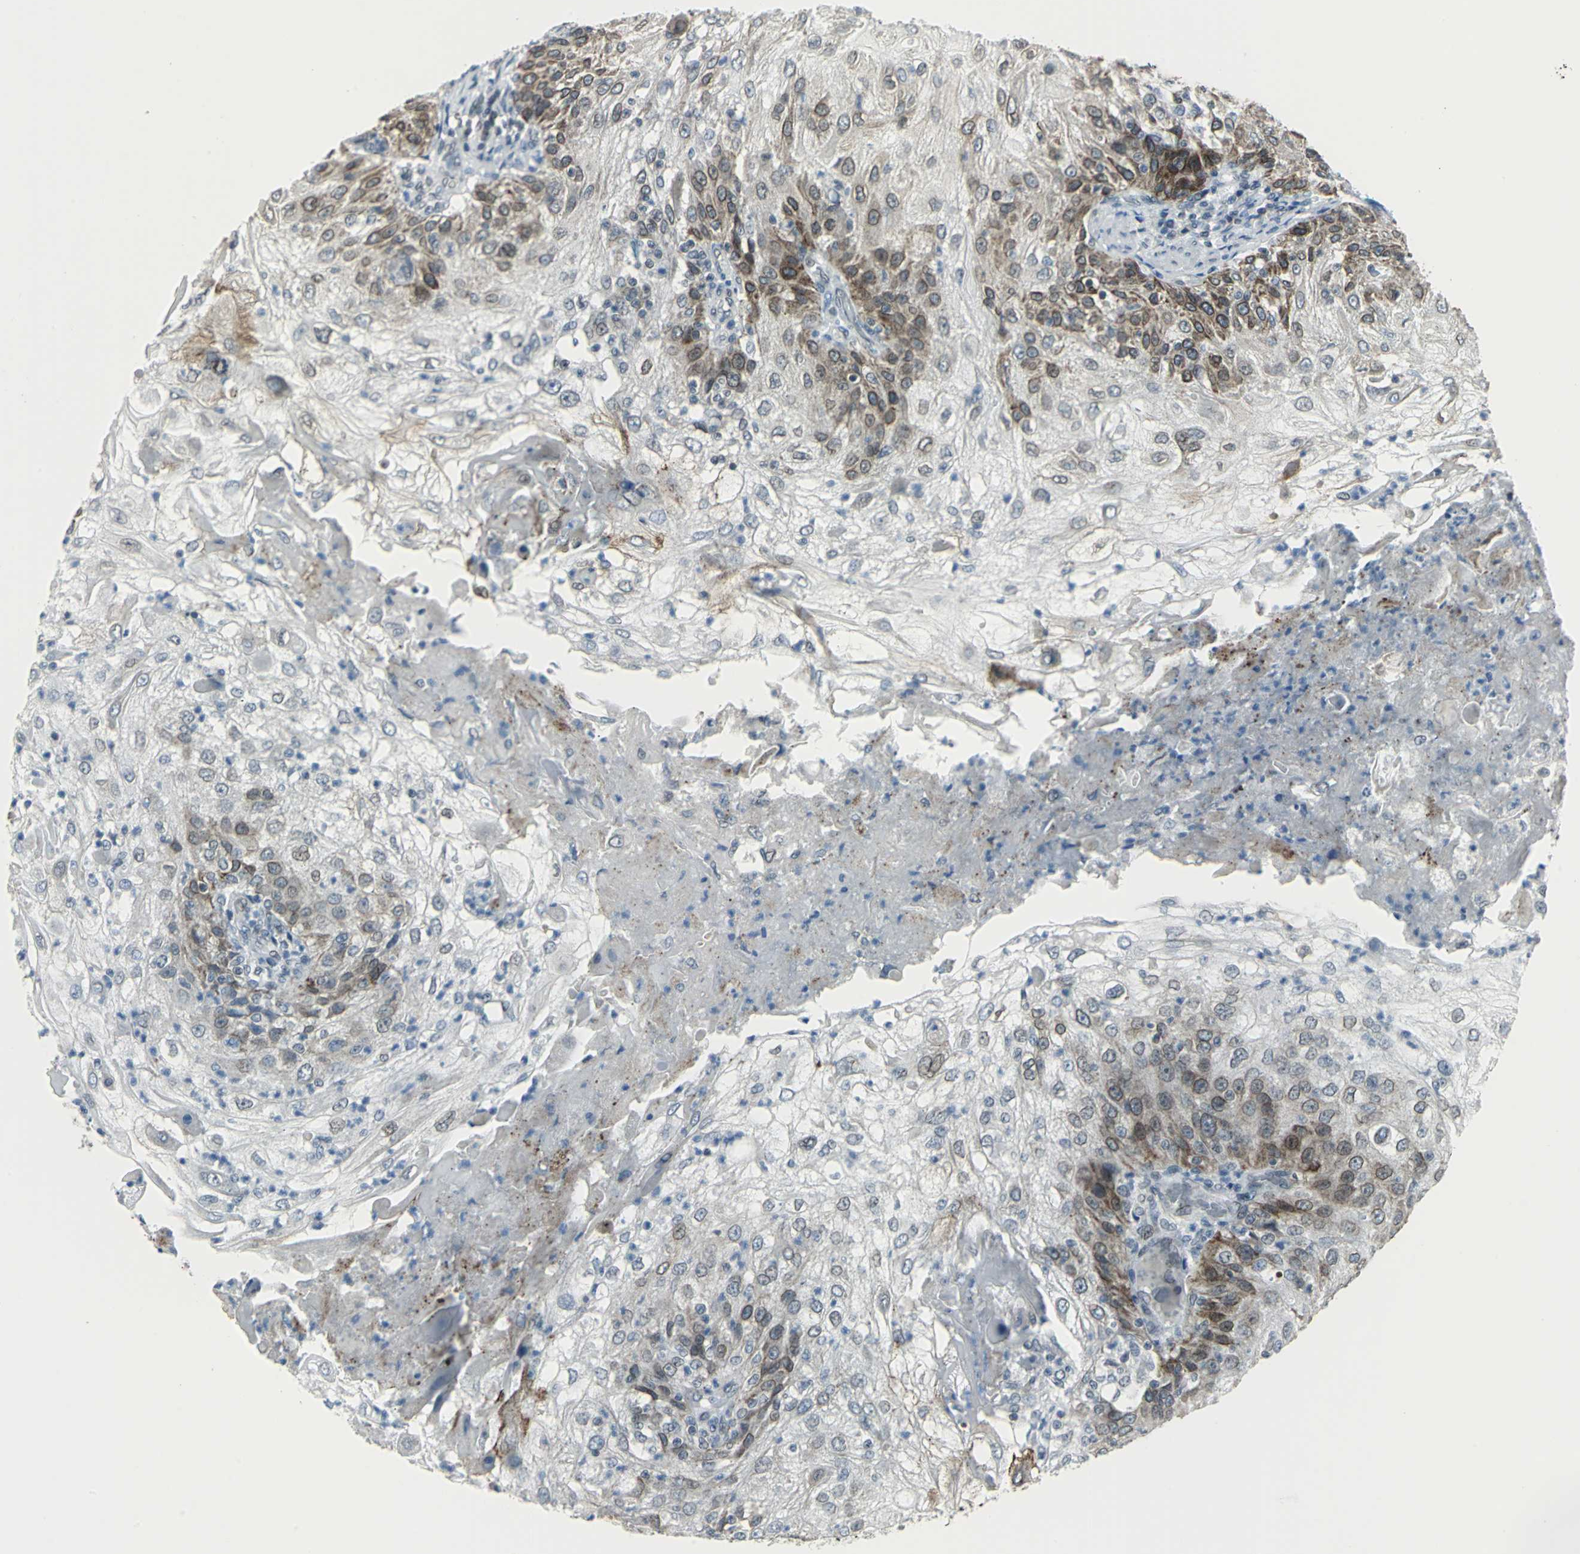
{"staining": {"intensity": "strong", "quantity": "25%-75%", "location": "cytoplasmic/membranous,nuclear"}, "tissue": "skin cancer", "cell_type": "Tumor cells", "image_type": "cancer", "snomed": [{"axis": "morphology", "description": "Normal tissue, NOS"}, {"axis": "morphology", "description": "Squamous cell carcinoma, NOS"}, {"axis": "topography", "description": "Skin"}], "caption": "Immunohistochemical staining of human skin cancer displays high levels of strong cytoplasmic/membranous and nuclear protein expression in approximately 25%-75% of tumor cells.", "gene": "SNUPN", "patient": {"sex": "female", "age": 83}}